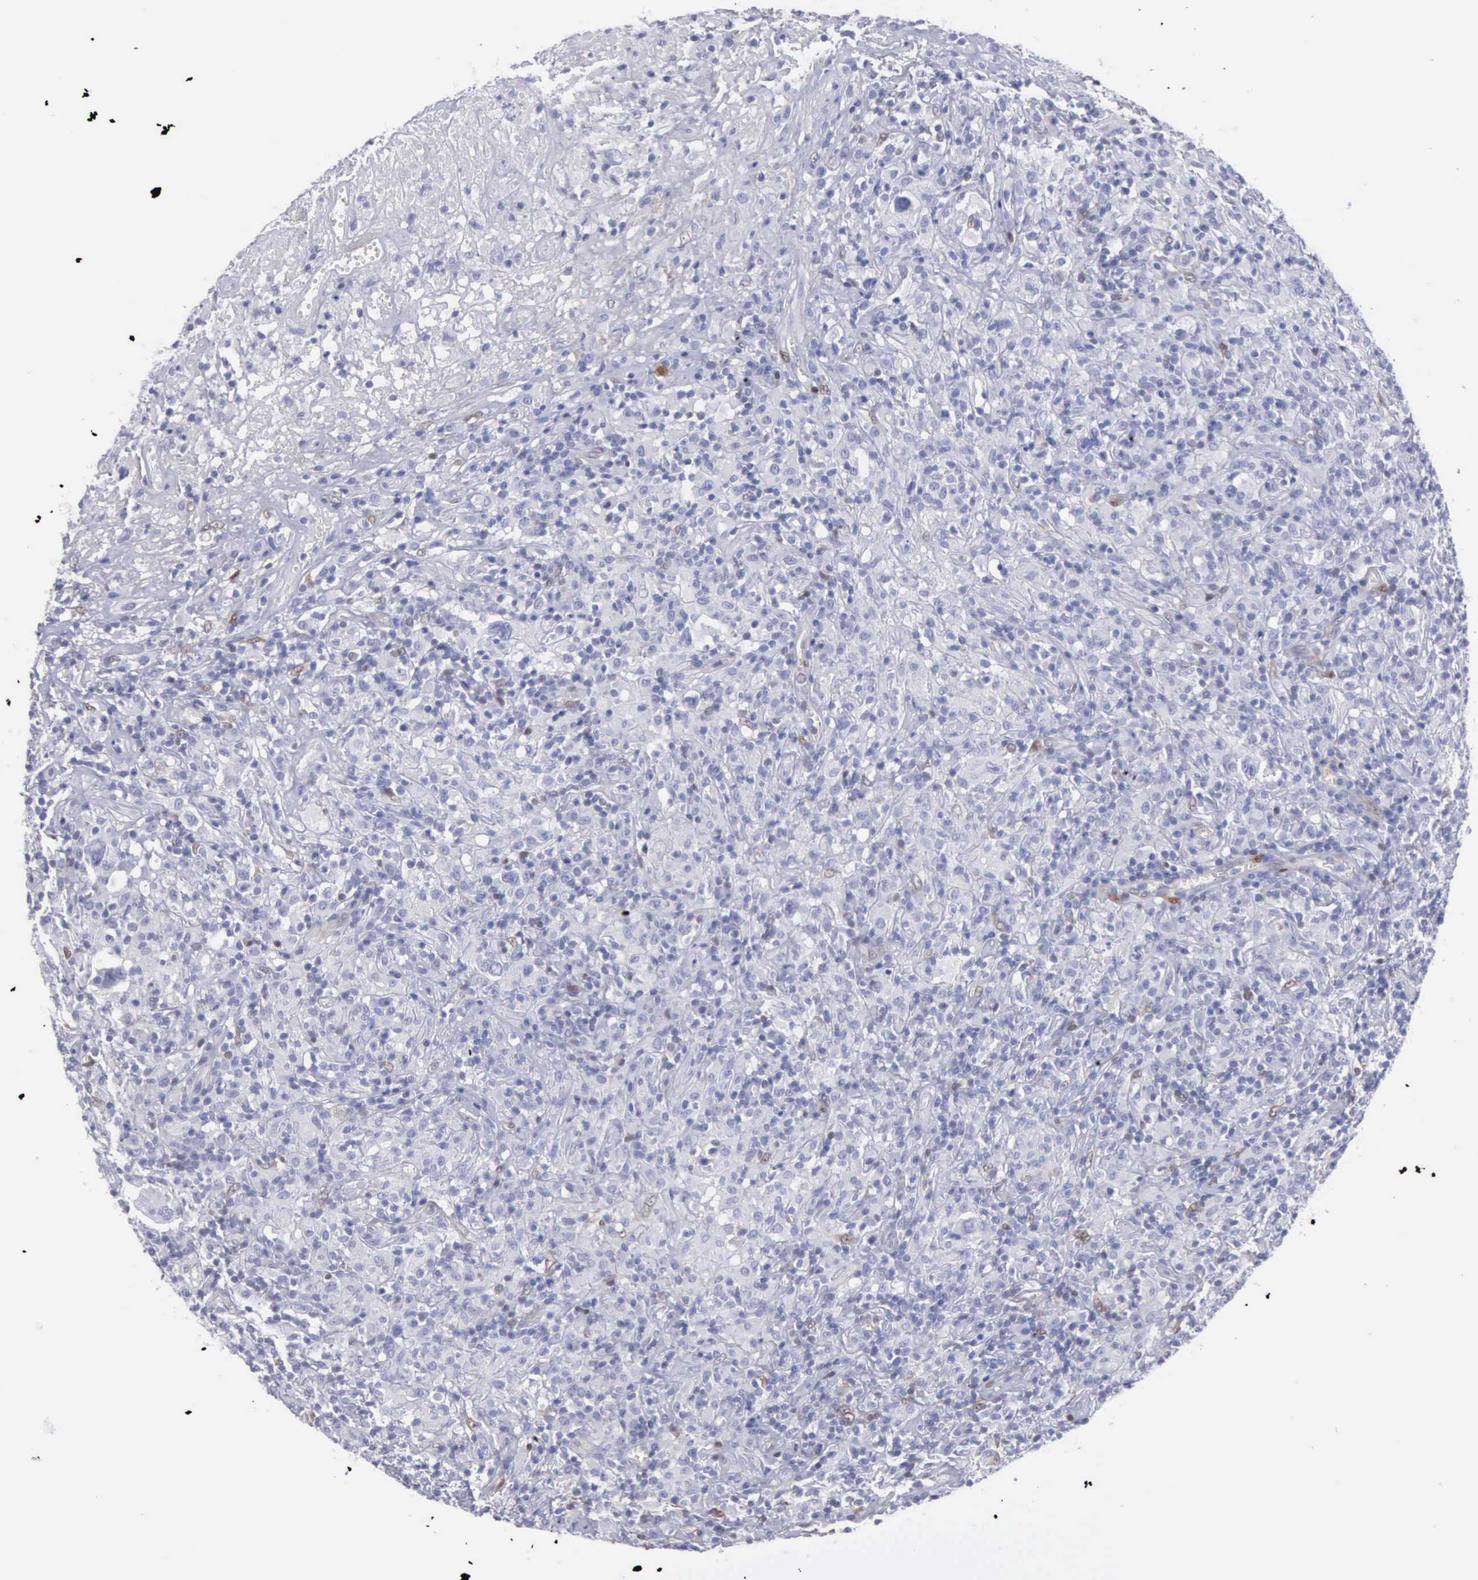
{"staining": {"intensity": "negative", "quantity": "none", "location": "none"}, "tissue": "lymphoma", "cell_type": "Tumor cells", "image_type": "cancer", "snomed": [{"axis": "morphology", "description": "Hodgkin's disease, NOS"}, {"axis": "topography", "description": "Lymph node"}], "caption": "Immunohistochemical staining of lymphoma shows no significant staining in tumor cells. (Brightfield microscopy of DAB (3,3'-diaminobenzidine) immunohistochemistry (IHC) at high magnification).", "gene": "FHL1", "patient": {"sex": "male", "age": 46}}